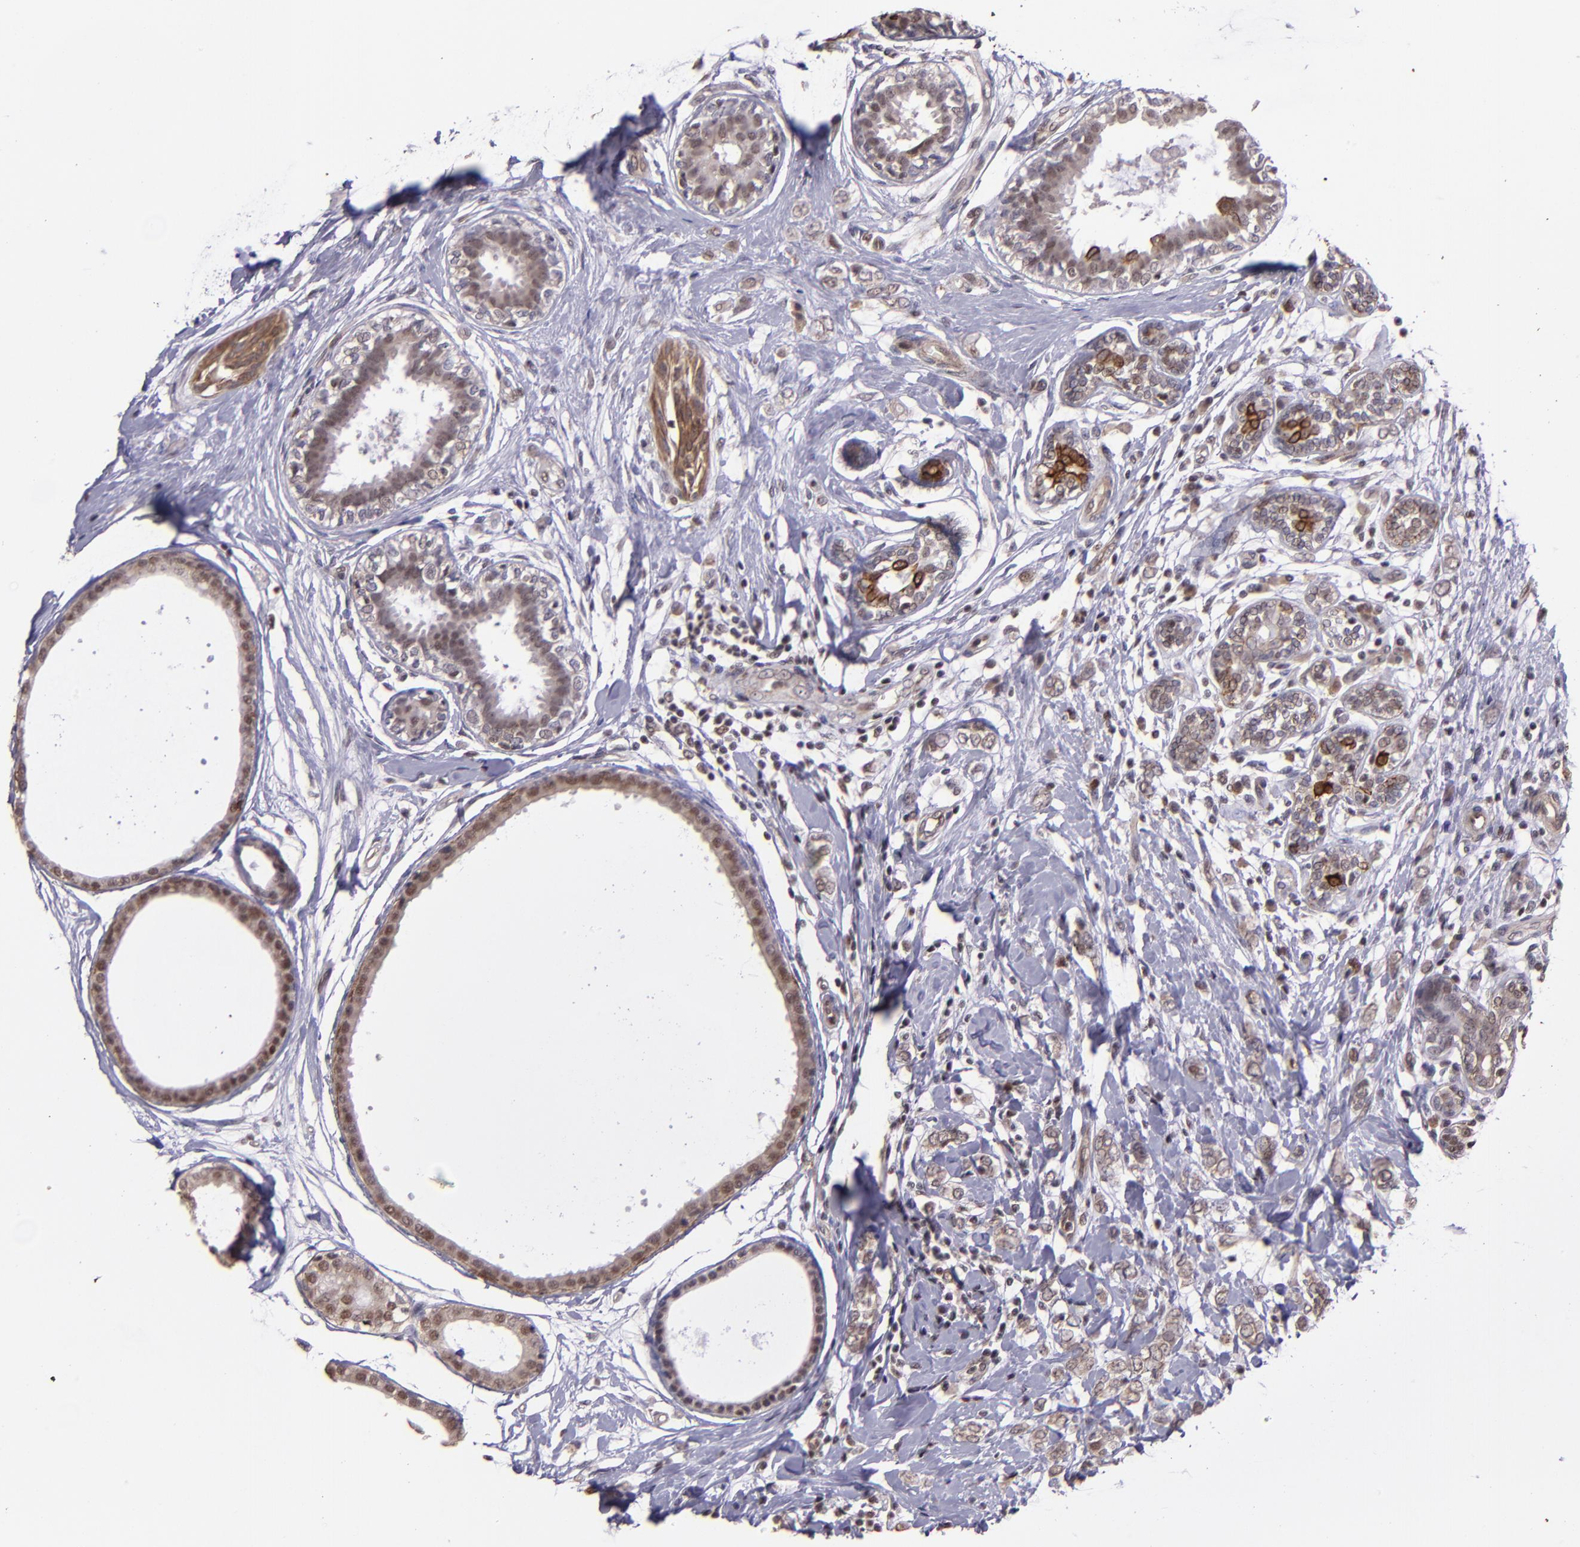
{"staining": {"intensity": "weak", "quantity": ">75%", "location": "cytoplasmic/membranous"}, "tissue": "breast cancer", "cell_type": "Tumor cells", "image_type": "cancer", "snomed": [{"axis": "morphology", "description": "Normal tissue, NOS"}, {"axis": "morphology", "description": "Lobular carcinoma"}, {"axis": "topography", "description": "Breast"}], "caption": "Human breast lobular carcinoma stained with a brown dye reveals weak cytoplasmic/membranous positive staining in about >75% of tumor cells.", "gene": "ELF1", "patient": {"sex": "female", "age": 47}}